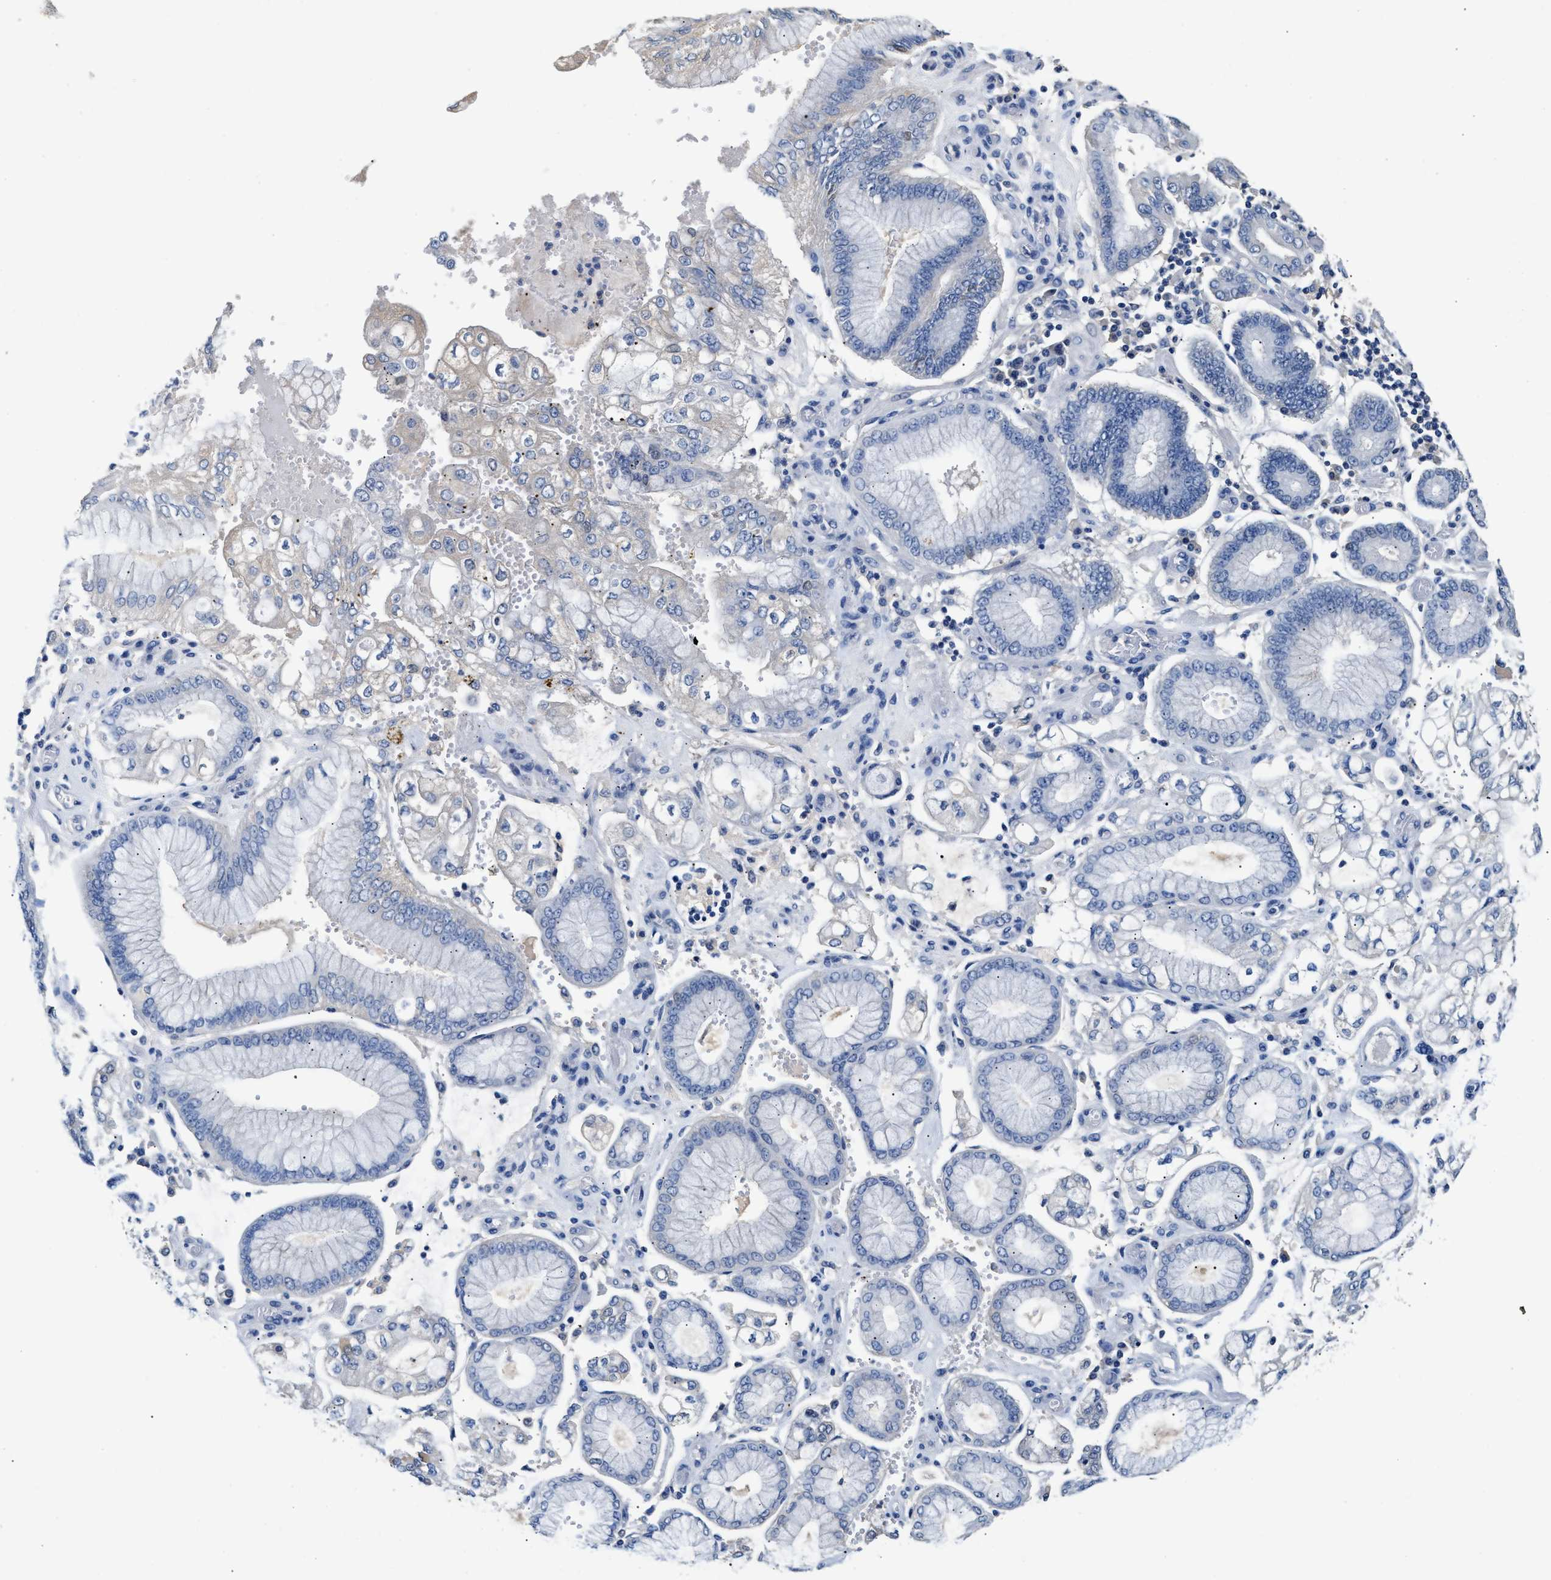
{"staining": {"intensity": "negative", "quantity": "none", "location": "none"}, "tissue": "stomach cancer", "cell_type": "Tumor cells", "image_type": "cancer", "snomed": [{"axis": "morphology", "description": "Adenocarcinoma, NOS"}, {"axis": "topography", "description": "Stomach"}], "caption": "IHC image of human stomach cancer stained for a protein (brown), which displays no positivity in tumor cells.", "gene": "SLCO2B1", "patient": {"sex": "male", "age": 76}}